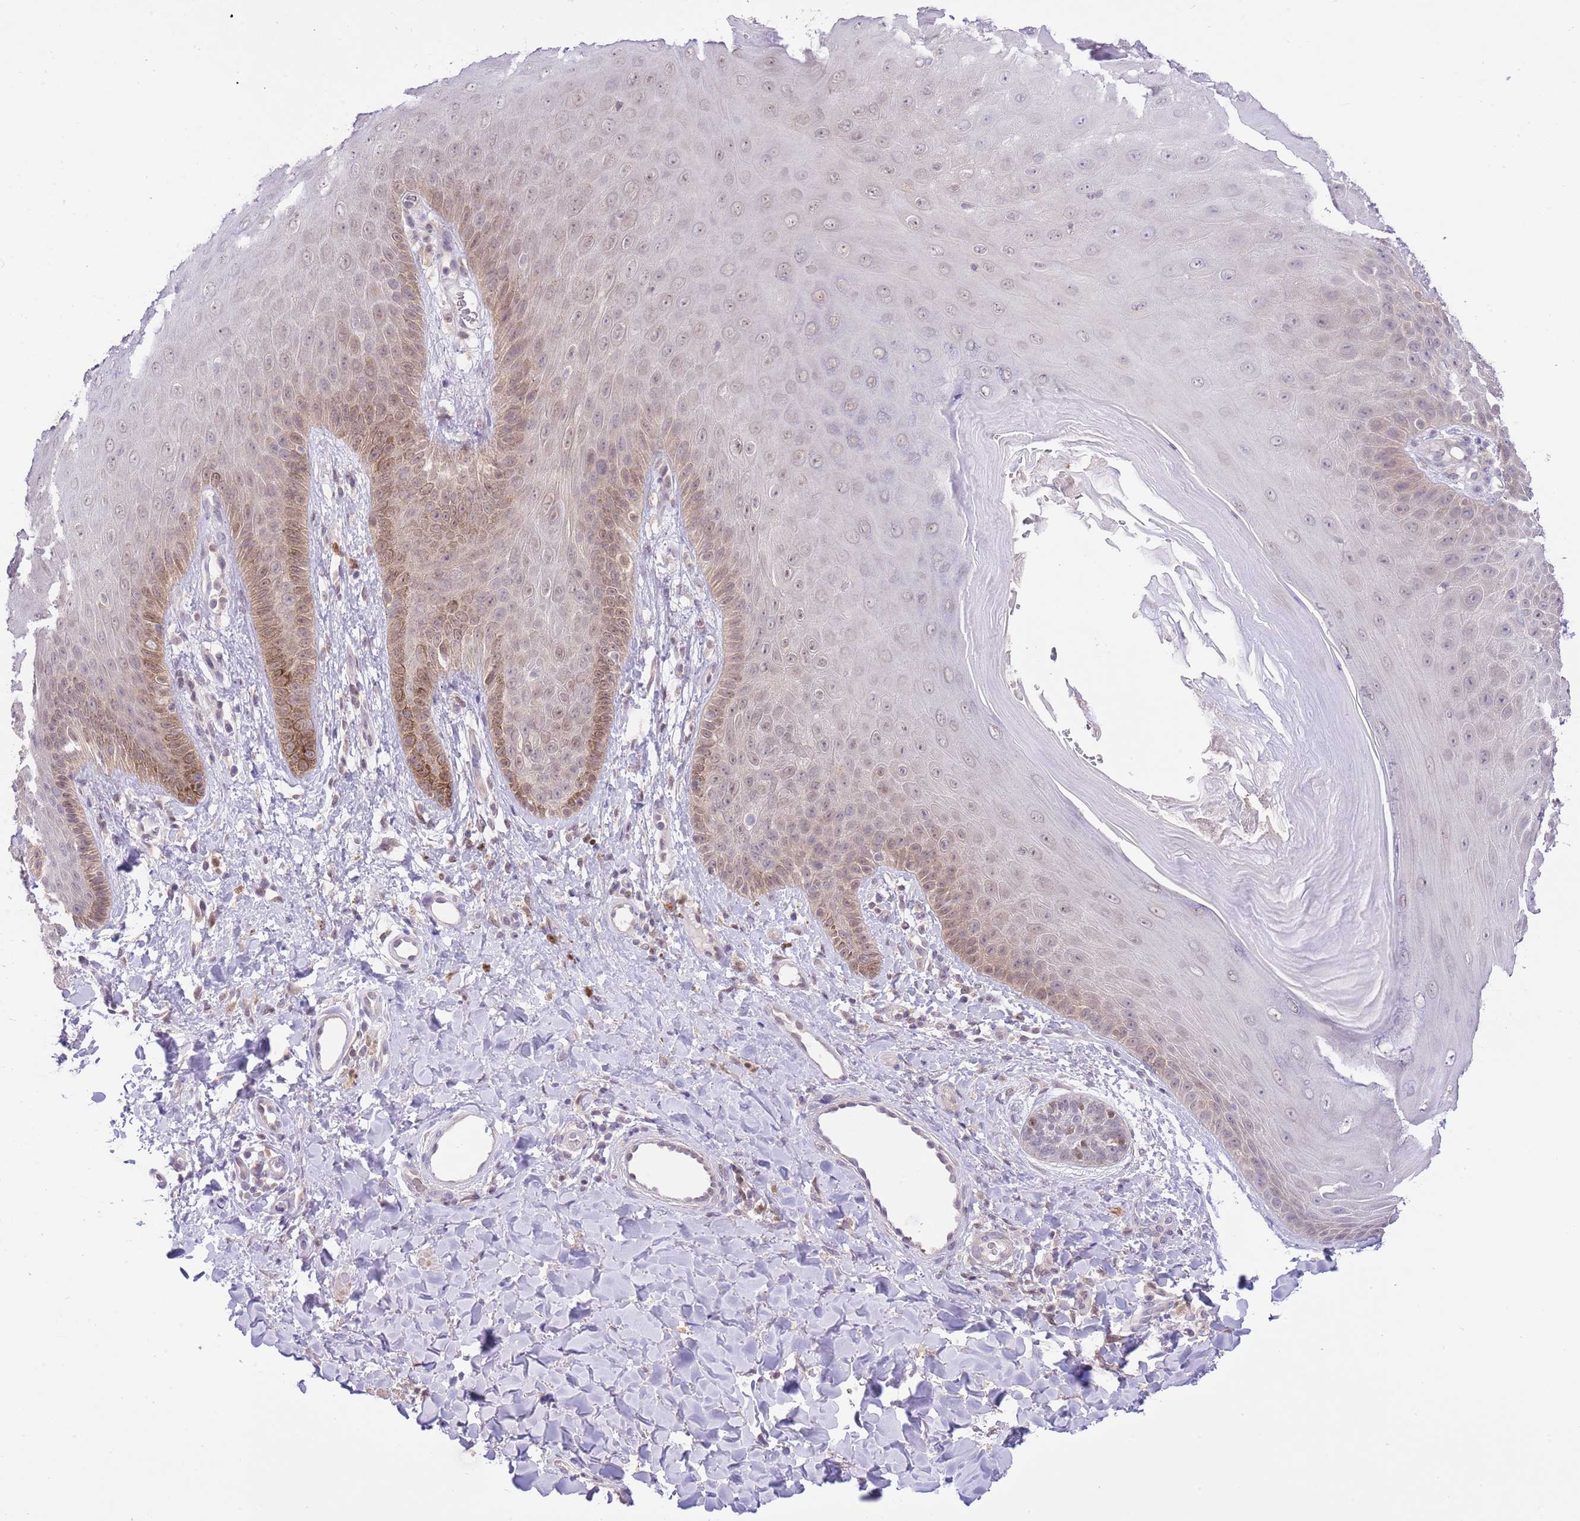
{"staining": {"intensity": "moderate", "quantity": "<25%", "location": "cytoplasmic/membranous,nuclear"}, "tissue": "skin", "cell_type": "Epidermal cells", "image_type": "normal", "snomed": [{"axis": "morphology", "description": "Normal tissue, NOS"}, {"axis": "morphology", "description": "Neoplasm, malignant, NOS"}, {"axis": "topography", "description": "Anal"}], "caption": "DAB immunohistochemical staining of unremarkable skin shows moderate cytoplasmic/membranous,nuclear protein positivity in about <25% of epidermal cells.", "gene": "GALK2", "patient": {"sex": "male", "age": 47}}